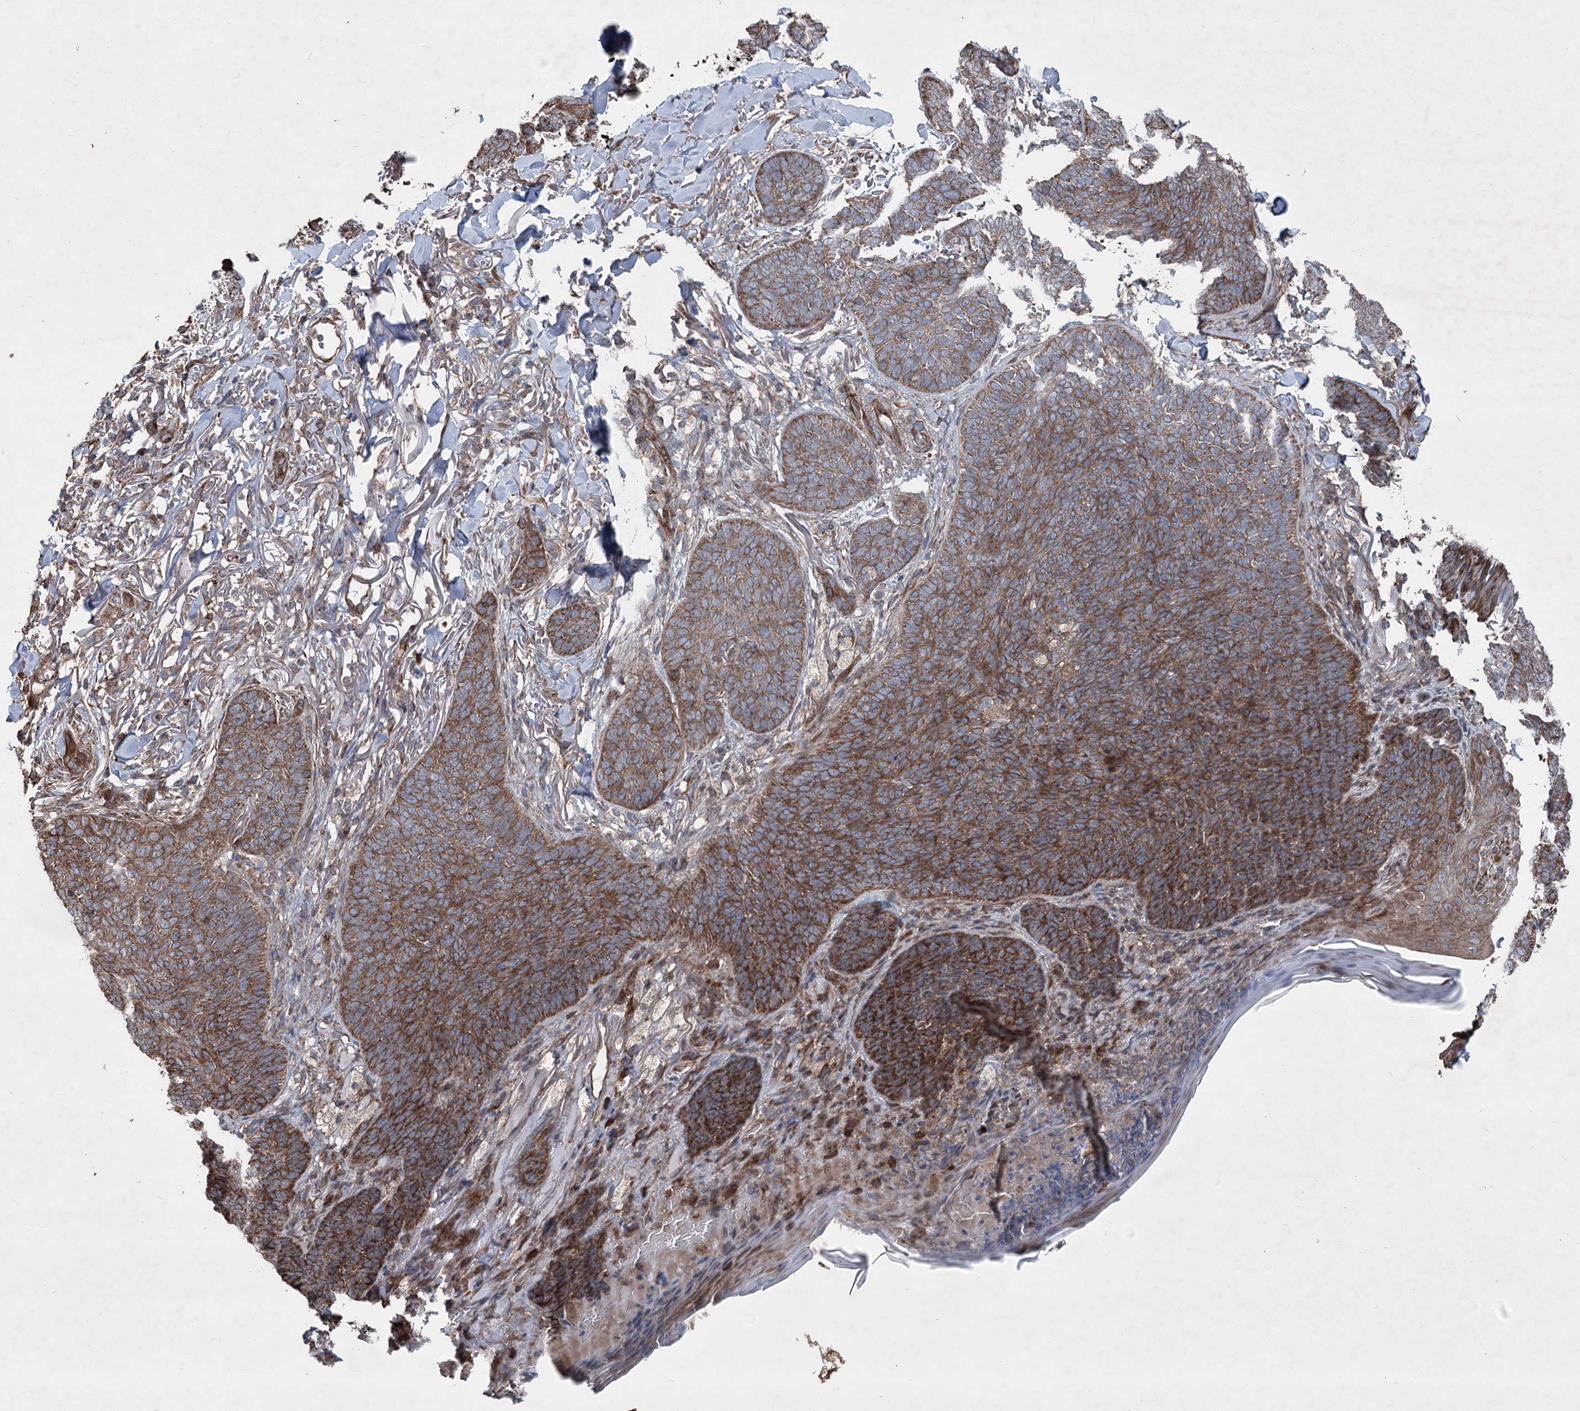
{"staining": {"intensity": "moderate", "quantity": ">75%", "location": "cytoplasmic/membranous"}, "tissue": "skin cancer", "cell_type": "Tumor cells", "image_type": "cancer", "snomed": [{"axis": "morphology", "description": "Basal cell carcinoma"}, {"axis": "topography", "description": "Skin"}], "caption": "High-magnification brightfield microscopy of basal cell carcinoma (skin) stained with DAB (brown) and counterstained with hematoxylin (blue). tumor cells exhibit moderate cytoplasmic/membranous positivity is seen in approximately>75% of cells. The protein is shown in brown color, while the nuclei are stained blue.", "gene": "SERINC5", "patient": {"sex": "male", "age": 85}}